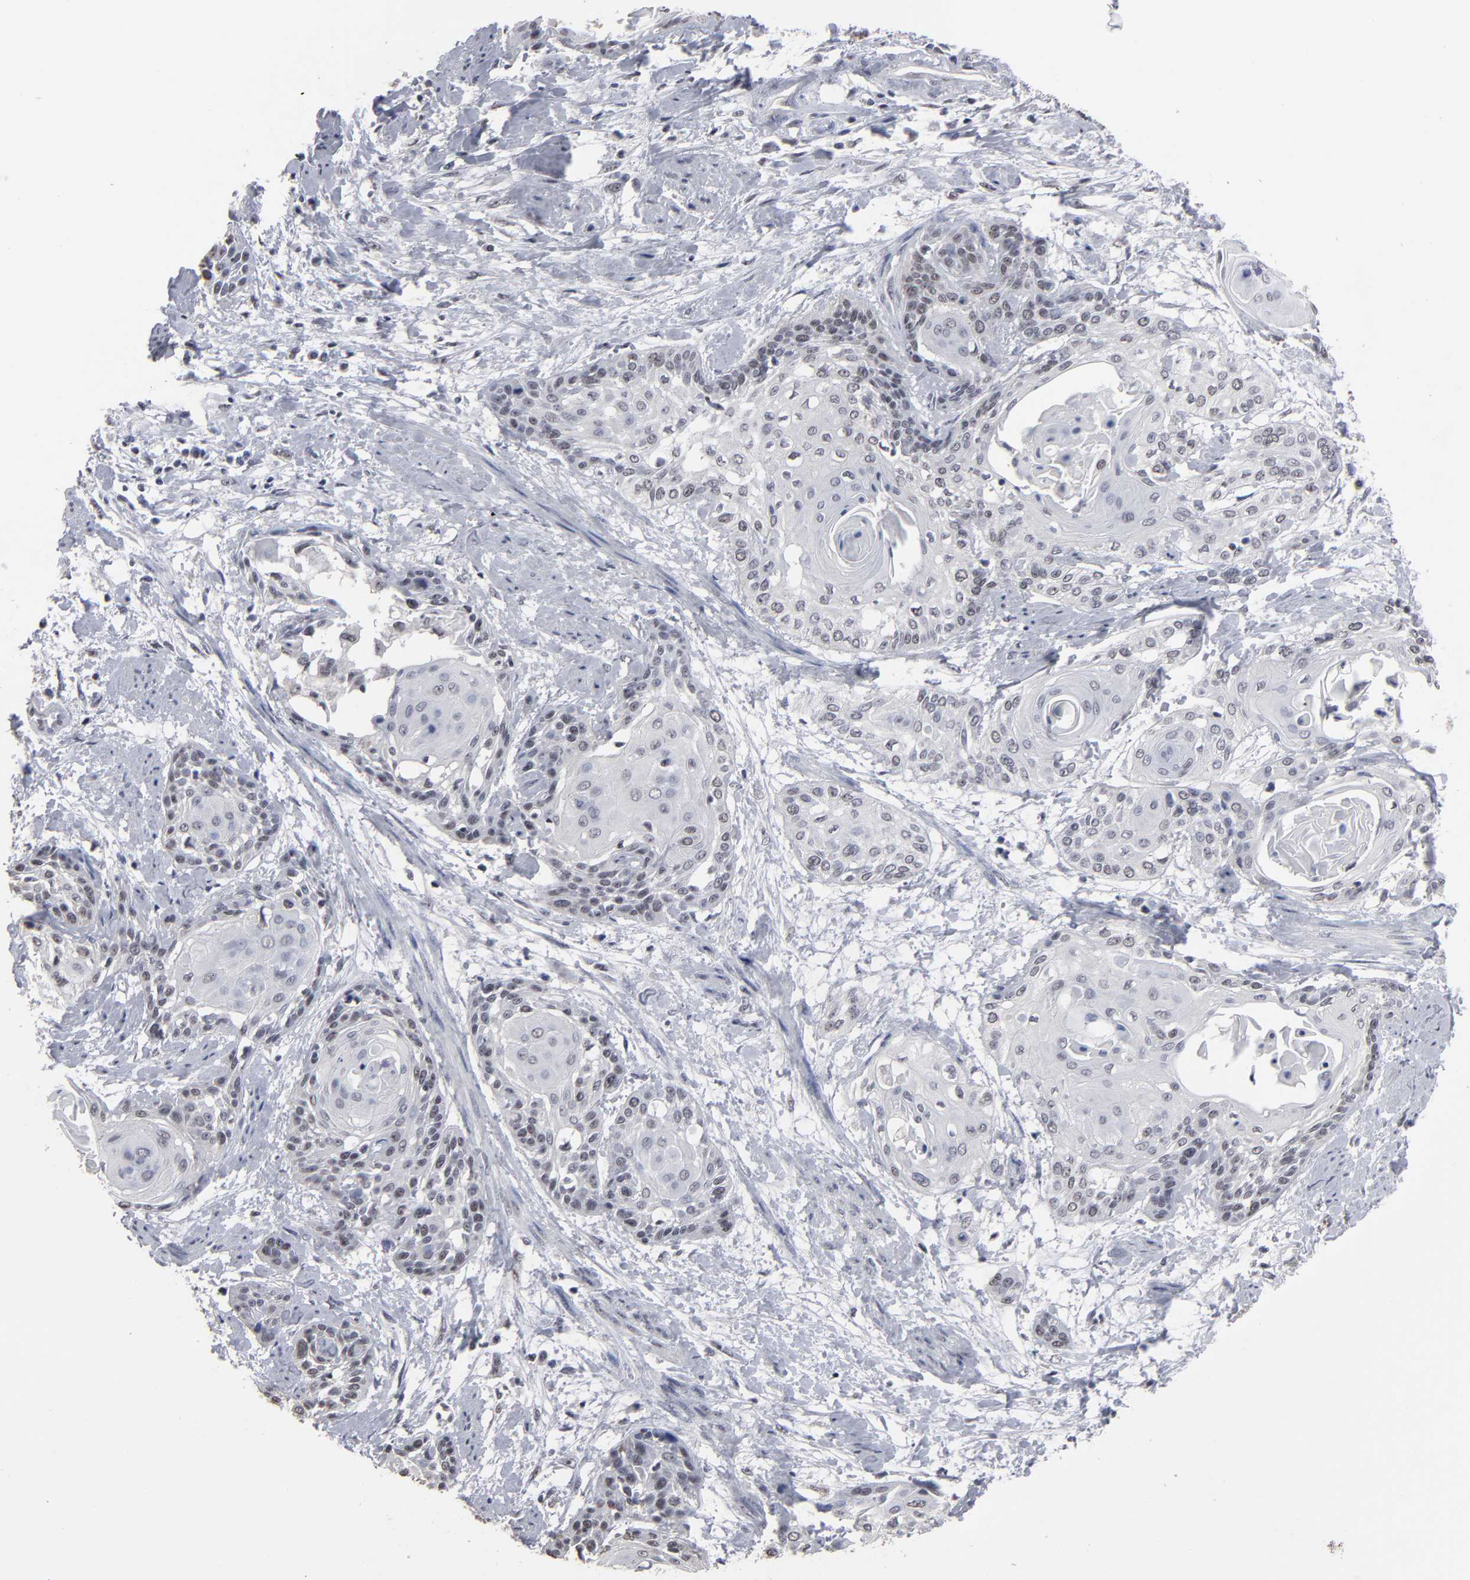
{"staining": {"intensity": "weak", "quantity": "<25%", "location": "nuclear"}, "tissue": "cervical cancer", "cell_type": "Tumor cells", "image_type": "cancer", "snomed": [{"axis": "morphology", "description": "Squamous cell carcinoma, NOS"}, {"axis": "topography", "description": "Cervix"}], "caption": "A high-resolution histopathology image shows immunohistochemistry staining of squamous cell carcinoma (cervical), which displays no significant positivity in tumor cells. (DAB (3,3'-diaminobenzidine) immunohistochemistry, high magnification).", "gene": "SSRP1", "patient": {"sex": "female", "age": 57}}